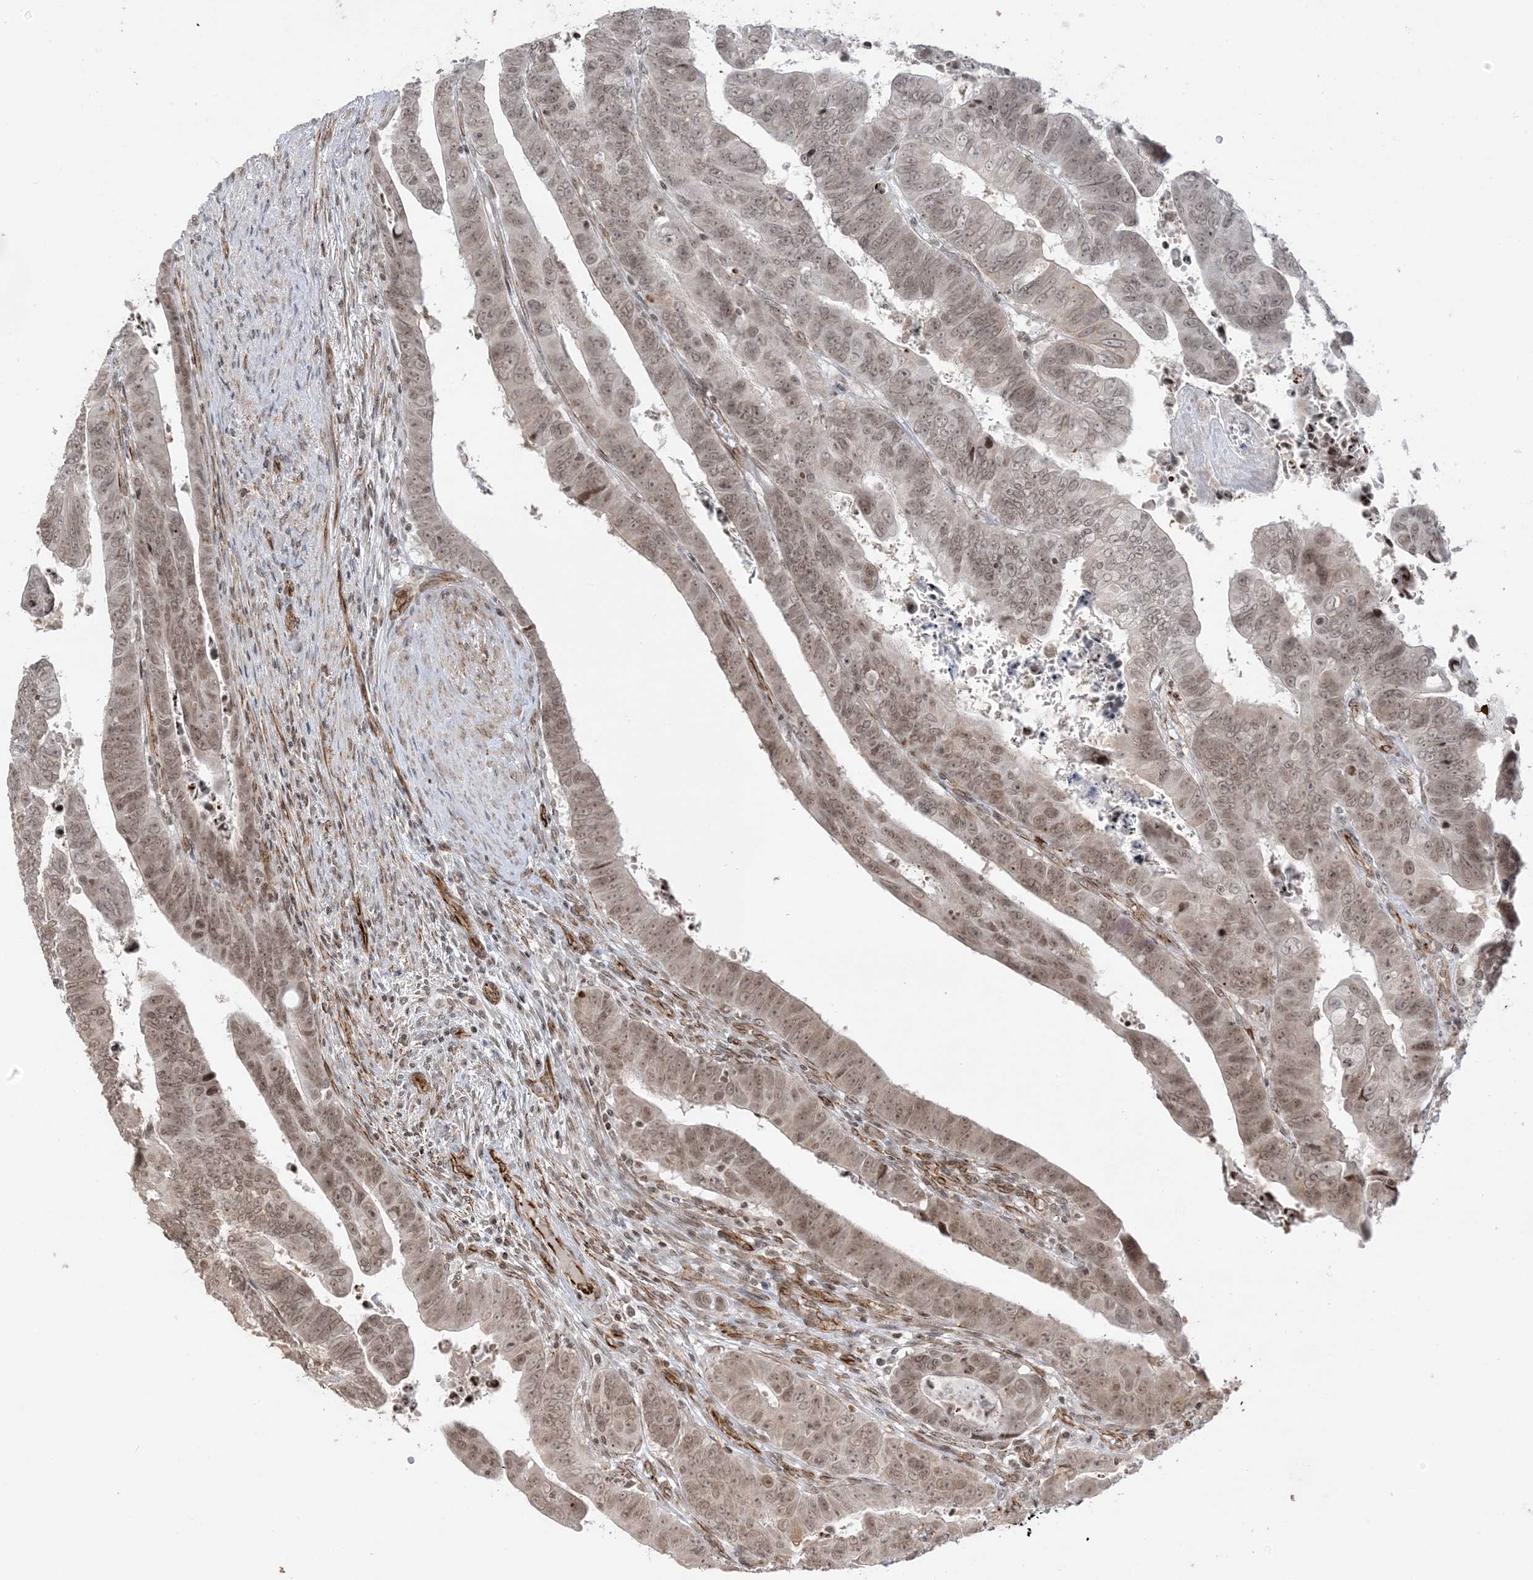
{"staining": {"intensity": "weak", "quantity": ">75%", "location": "nuclear"}, "tissue": "colorectal cancer", "cell_type": "Tumor cells", "image_type": "cancer", "snomed": [{"axis": "morphology", "description": "Normal tissue, NOS"}, {"axis": "morphology", "description": "Adenocarcinoma, NOS"}, {"axis": "topography", "description": "Rectum"}], "caption": "Immunohistochemistry image of adenocarcinoma (colorectal) stained for a protein (brown), which displays low levels of weak nuclear staining in approximately >75% of tumor cells.", "gene": "METAP1D", "patient": {"sex": "female", "age": 65}}